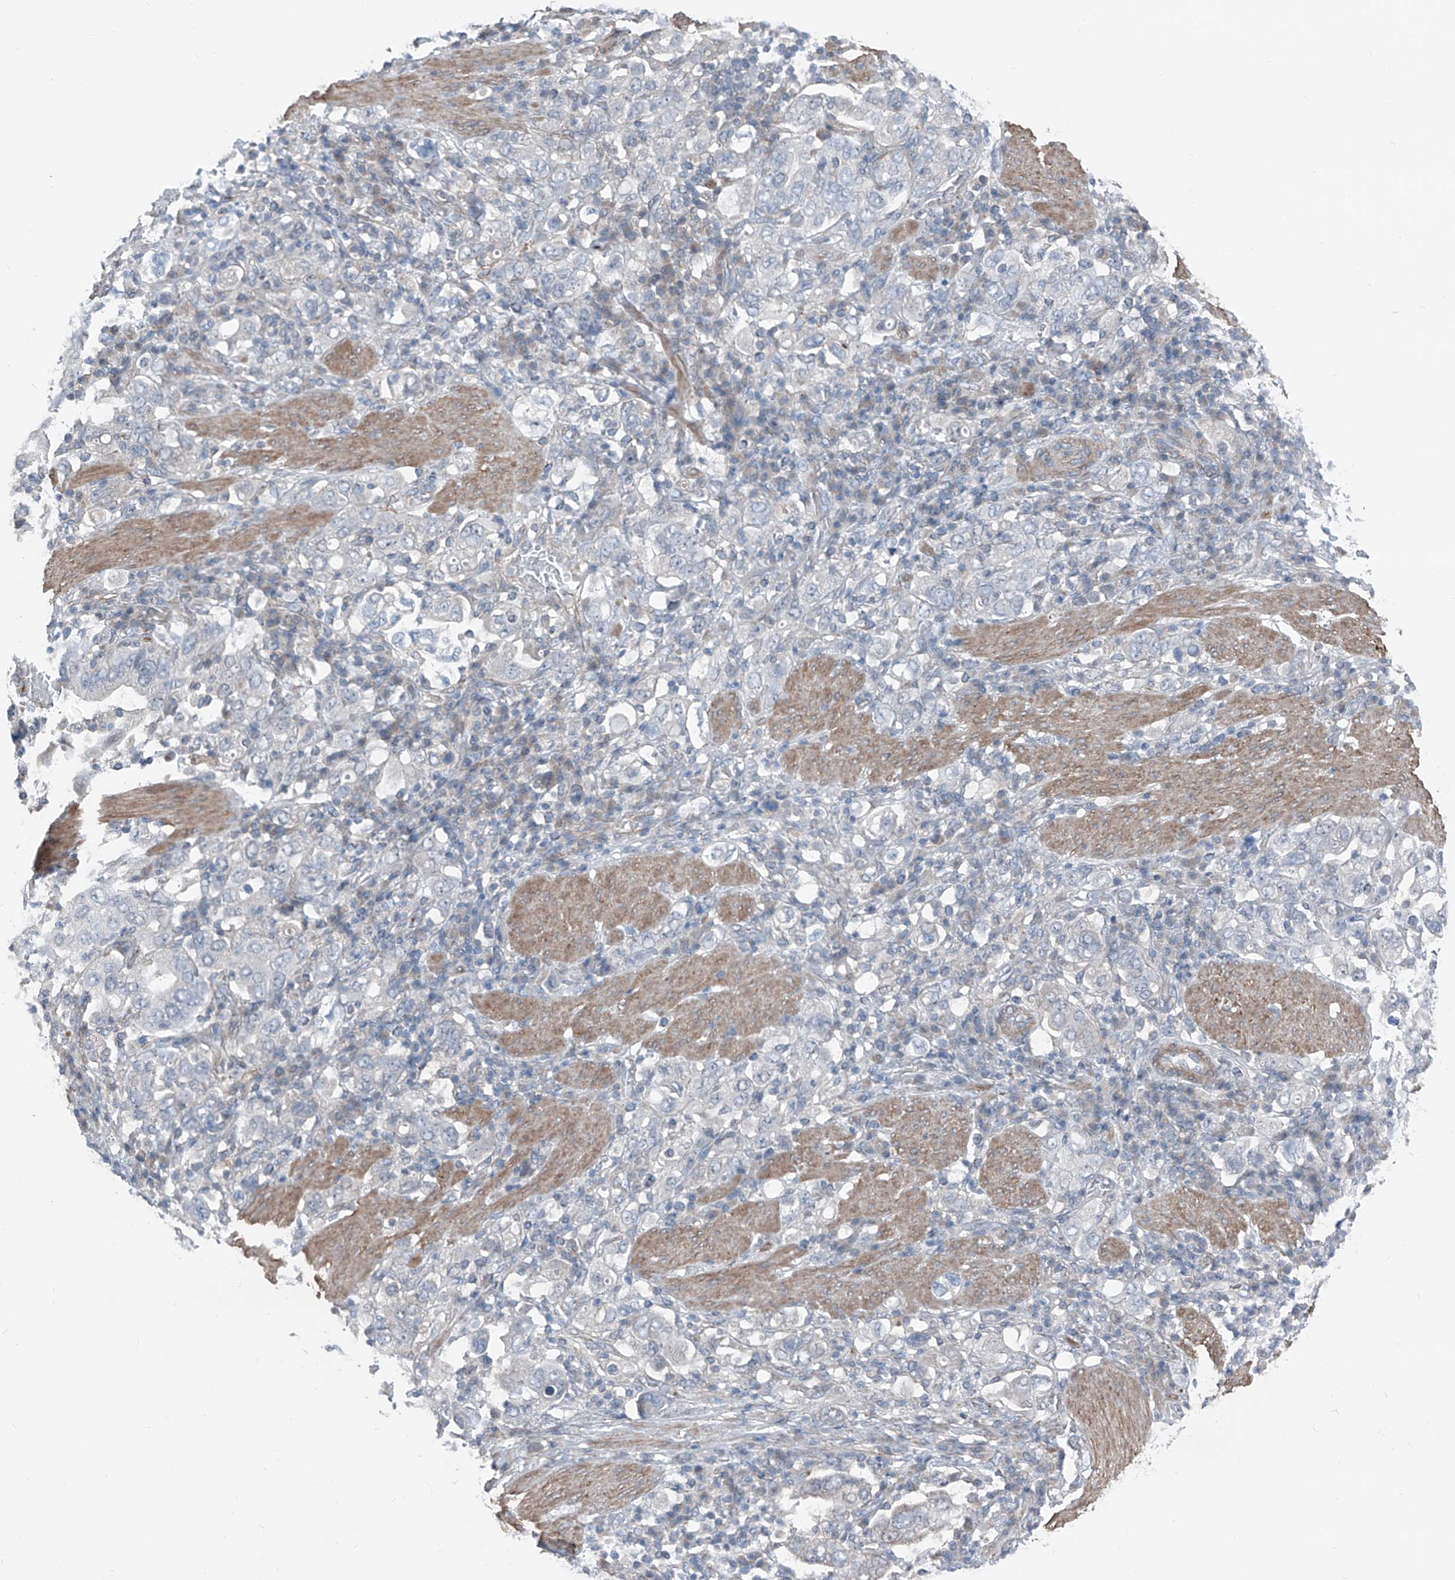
{"staining": {"intensity": "negative", "quantity": "none", "location": "none"}, "tissue": "stomach cancer", "cell_type": "Tumor cells", "image_type": "cancer", "snomed": [{"axis": "morphology", "description": "Adenocarcinoma, NOS"}, {"axis": "topography", "description": "Stomach, upper"}], "caption": "There is no significant staining in tumor cells of adenocarcinoma (stomach). (Stains: DAB IHC with hematoxylin counter stain, Microscopy: brightfield microscopy at high magnification).", "gene": "HSPB11", "patient": {"sex": "male", "age": 62}}